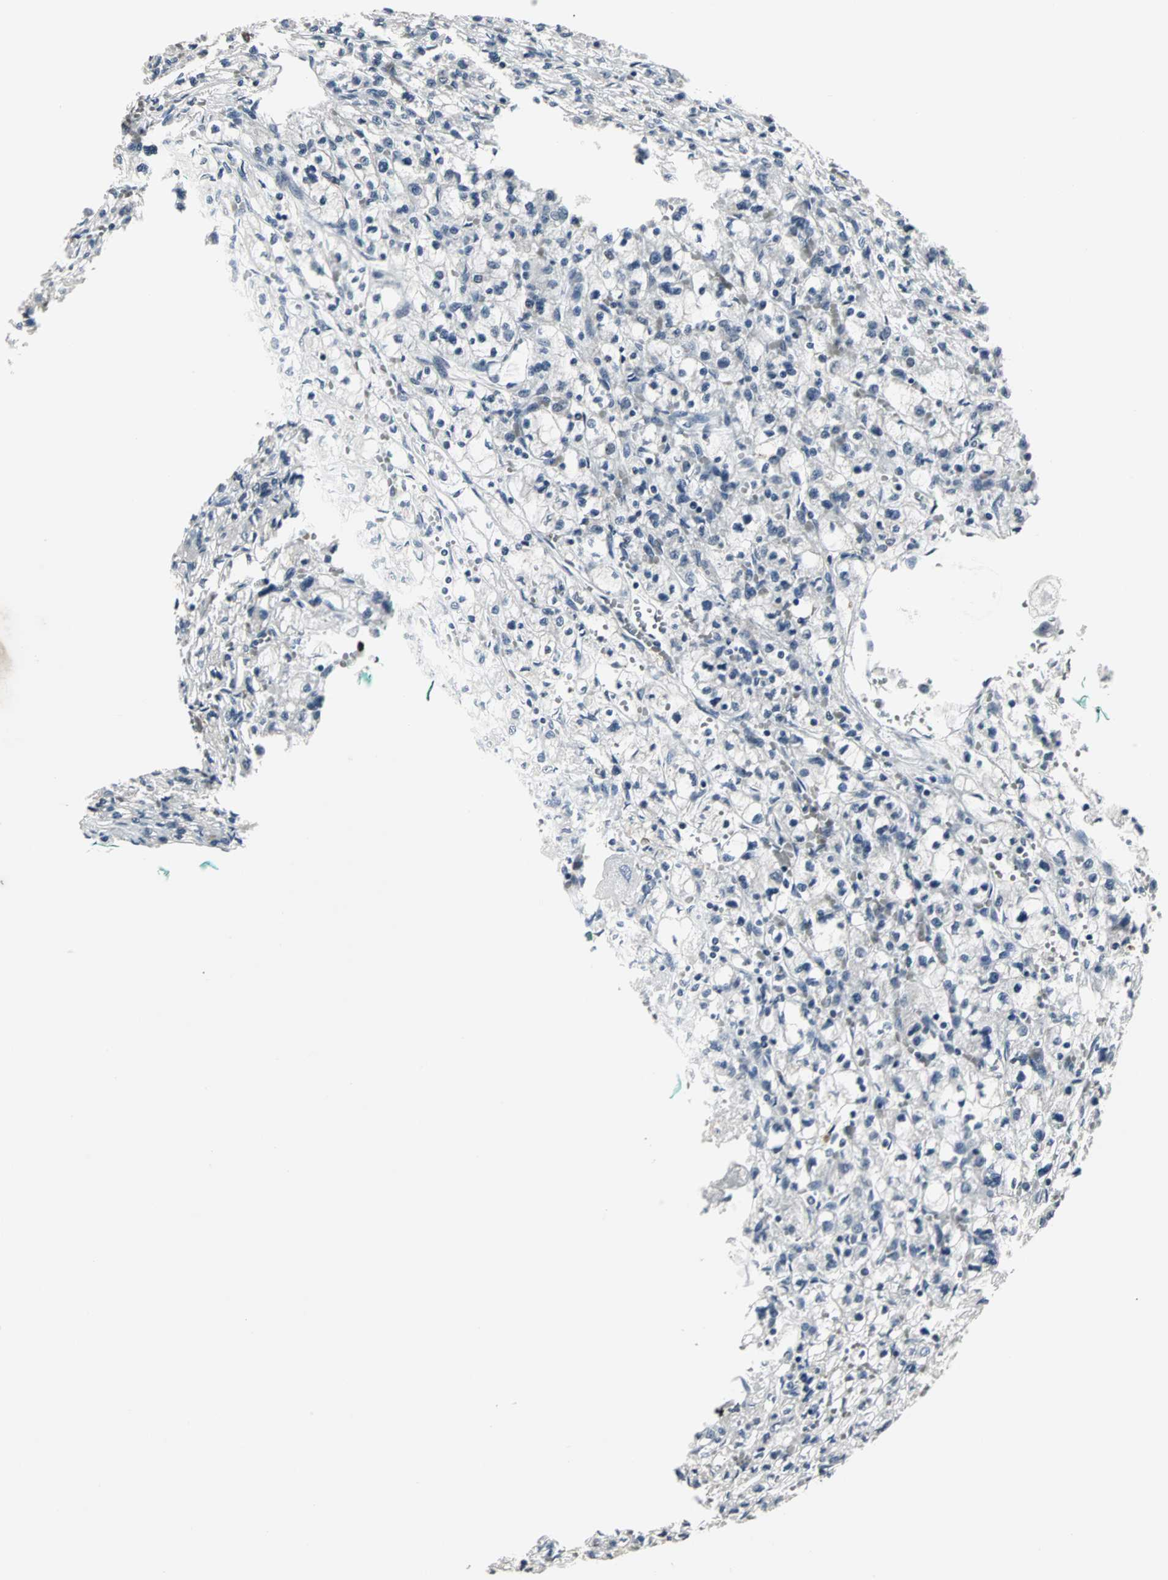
{"staining": {"intensity": "weak", "quantity": "25%-75%", "location": "nuclear"}, "tissue": "renal cancer", "cell_type": "Tumor cells", "image_type": "cancer", "snomed": [{"axis": "morphology", "description": "Adenocarcinoma, NOS"}, {"axis": "topography", "description": "Kidney"}], "caption": "IHC photomicrograph of adenocarcinoma (renal) stained for a protein (brown), which reveals low levels of weak nuclear staining in approximately 25%-75% of tumor cells.", "gene": "PNKP", "patient": {"sex": "female", "age": 83}}